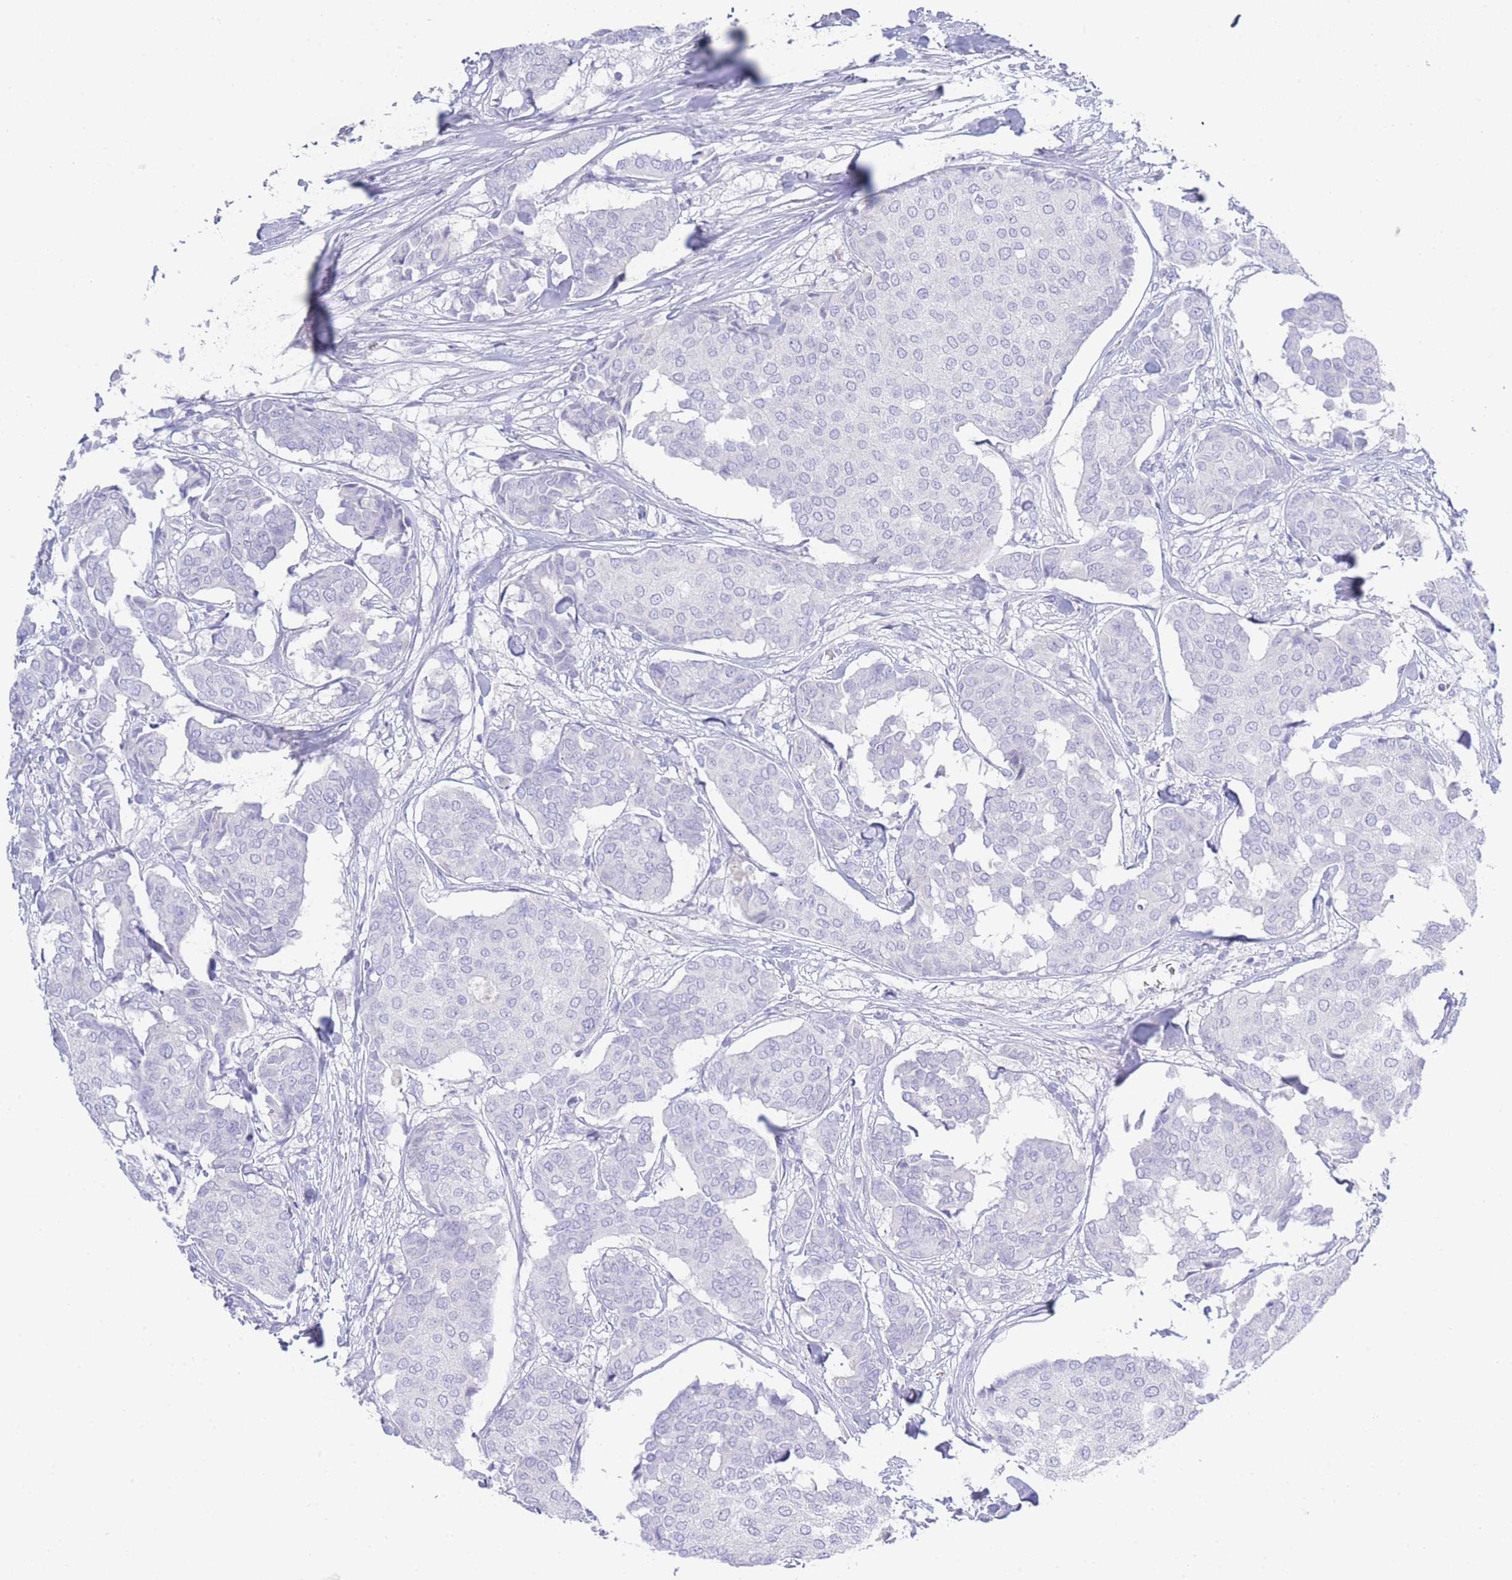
{"staining": {"intensity": "negative", "quantity": "none", "location": "none"}, "tissue": "breast cancer", "cell_type": "Tumor cells", "image_type": "cancer", "snomed": [{"axis": "morphology", "description": "Duct carcinoma"}, {"axis": "topography", "description": "Breast"}], "caption": "A high-resolution histopathology image shows immunohistochemistry (IHC) staining of breast cancer, which reveals no significant staining in tumor cells.", "gene": "LRRC37A", "patient": {"sex": "female", "age": 75}}